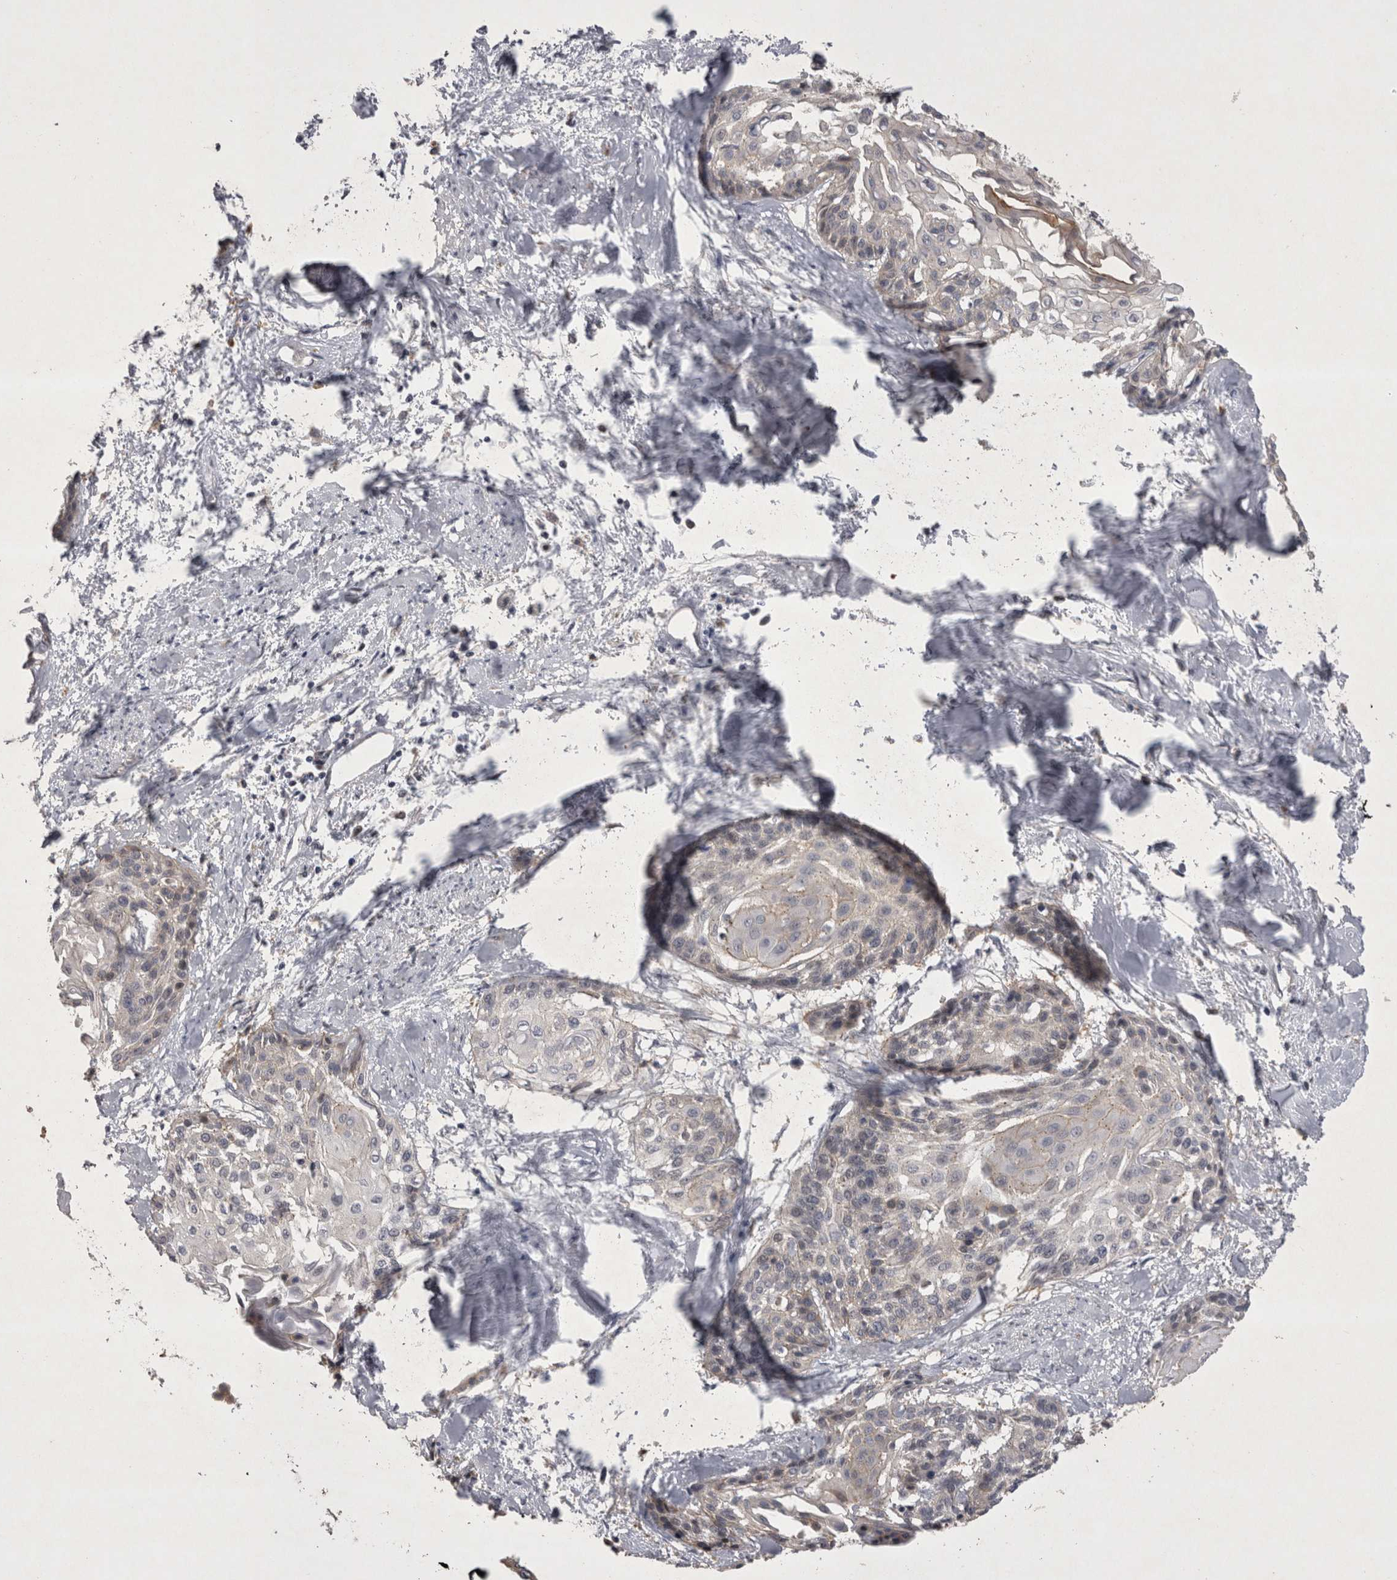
{"staining": {"intensity": "negative", "quantity": "none", "location": "none"}, "tissue": "cervical cancer", "cell_type": "Tumor cells", "image_type": "cancer", "snomed": [{"axis": "morphology", "description": "Squamous cell carcinoma, NOS"}, {"axis": "topography", "description": "Cervix"}], "caption": "Immunohistochemistry image of neoplastic tissue: human squamous cell carcinoma (cervical) stained with DAB (3,3'-diaminobenzidine) demonstrates no significant protein staining in tumor cells.", "gene": "CTBS", "patient": {"sex": "female", "age": 57}}